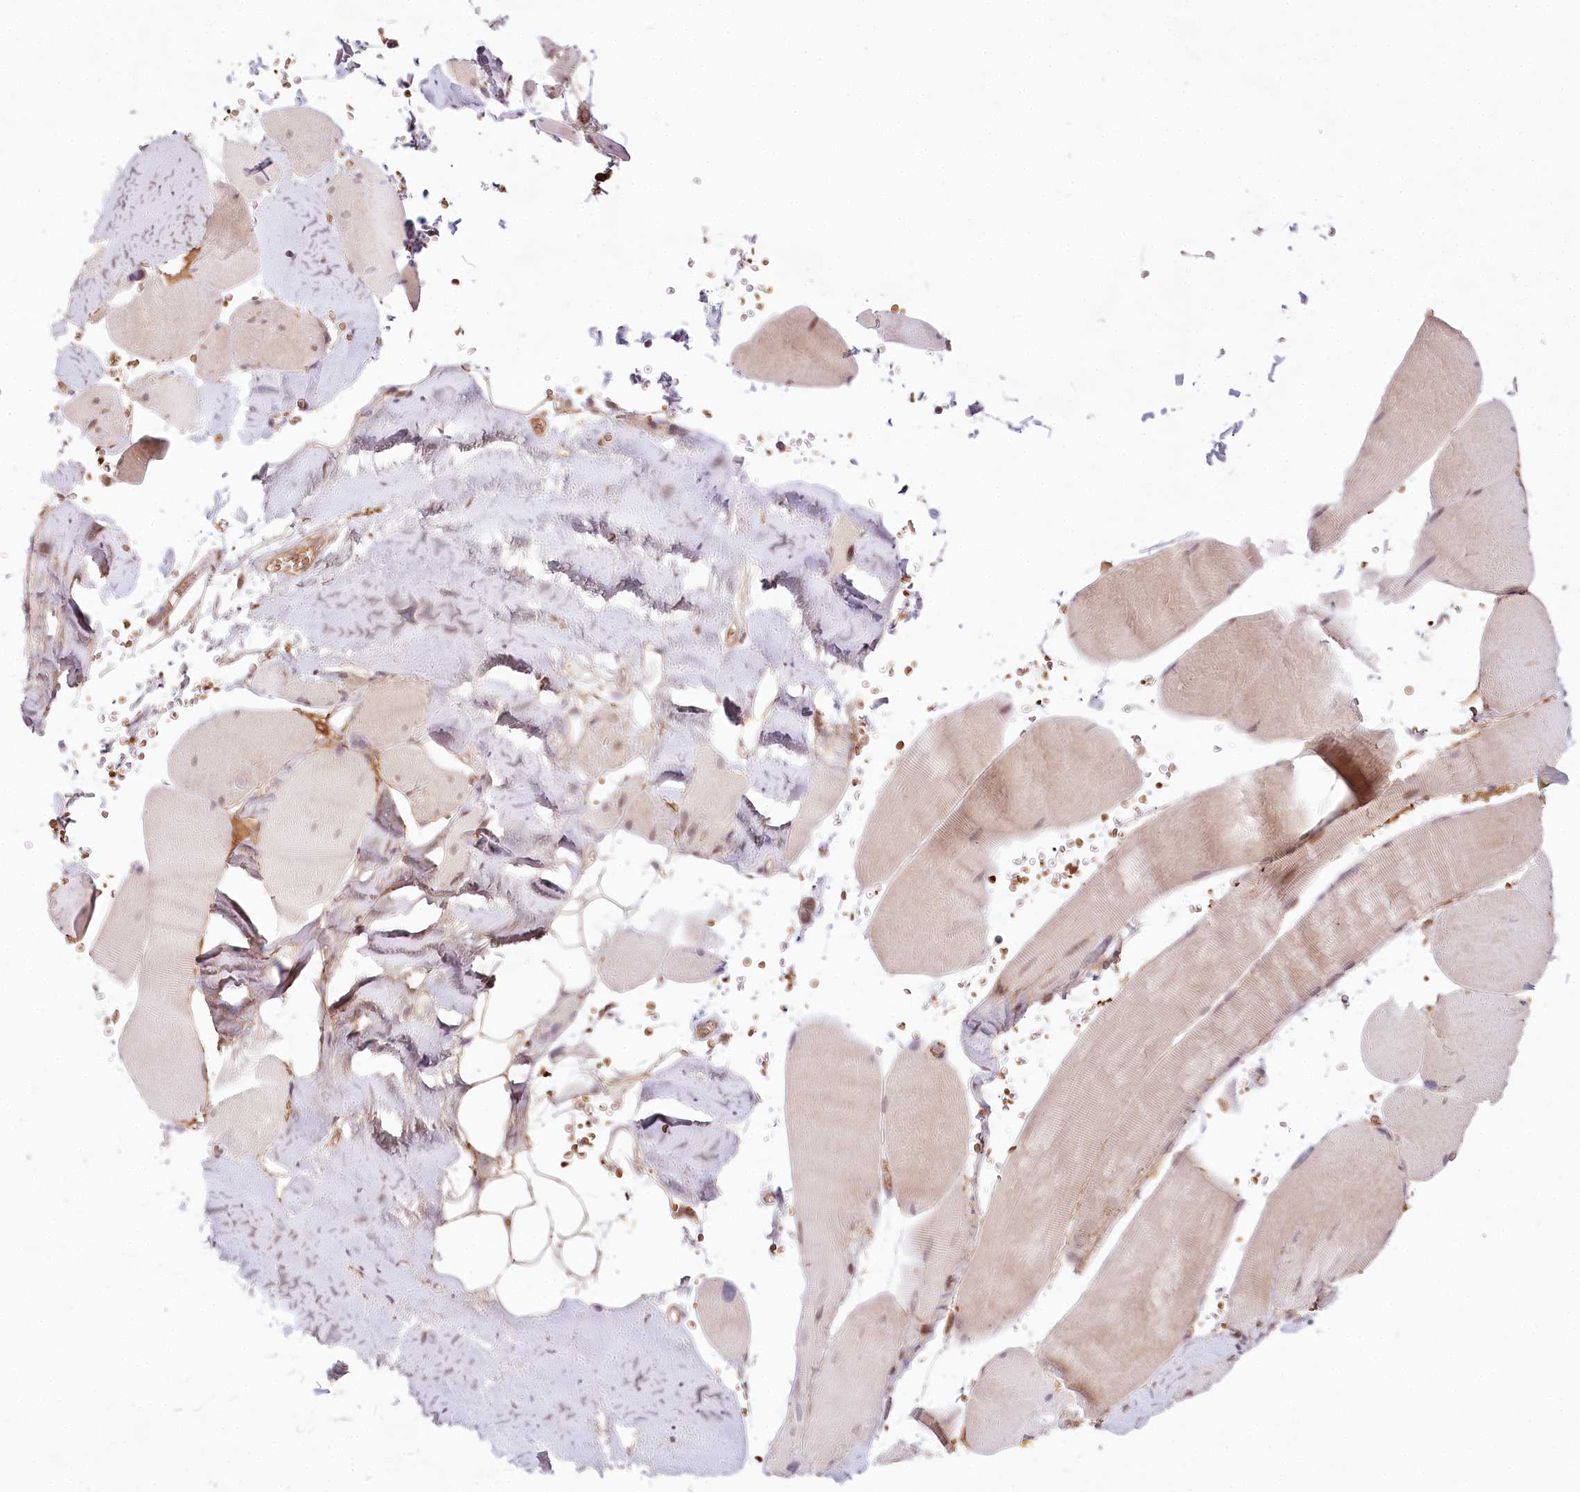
{"staining": {"intensity": "moderate", "quantity": "25%-75%", "location": "cytoplasmic/membranous,nuclear"}, "tissue": "skeletal muscle", "cell_type": "Myocytes", "image_type": "normal", "snomed": [{"axis": "morphology", "description": "Normal tissue, NOS"}, {"axis": "topography", "description": "Skeletal muscle"}, {"axis": "topography", "description": "Head-Neck"}], "caption": "This photomicrograph exhibits immunohistochemistry (IHC) staining of benign skeletal muscle, with medium moderate cytoplasmic/membranous,nuclear staining in about 25%-75% of myocytes.", "gene": "TUBGCP2", "patient": {"sex": "male", "age": 66}}